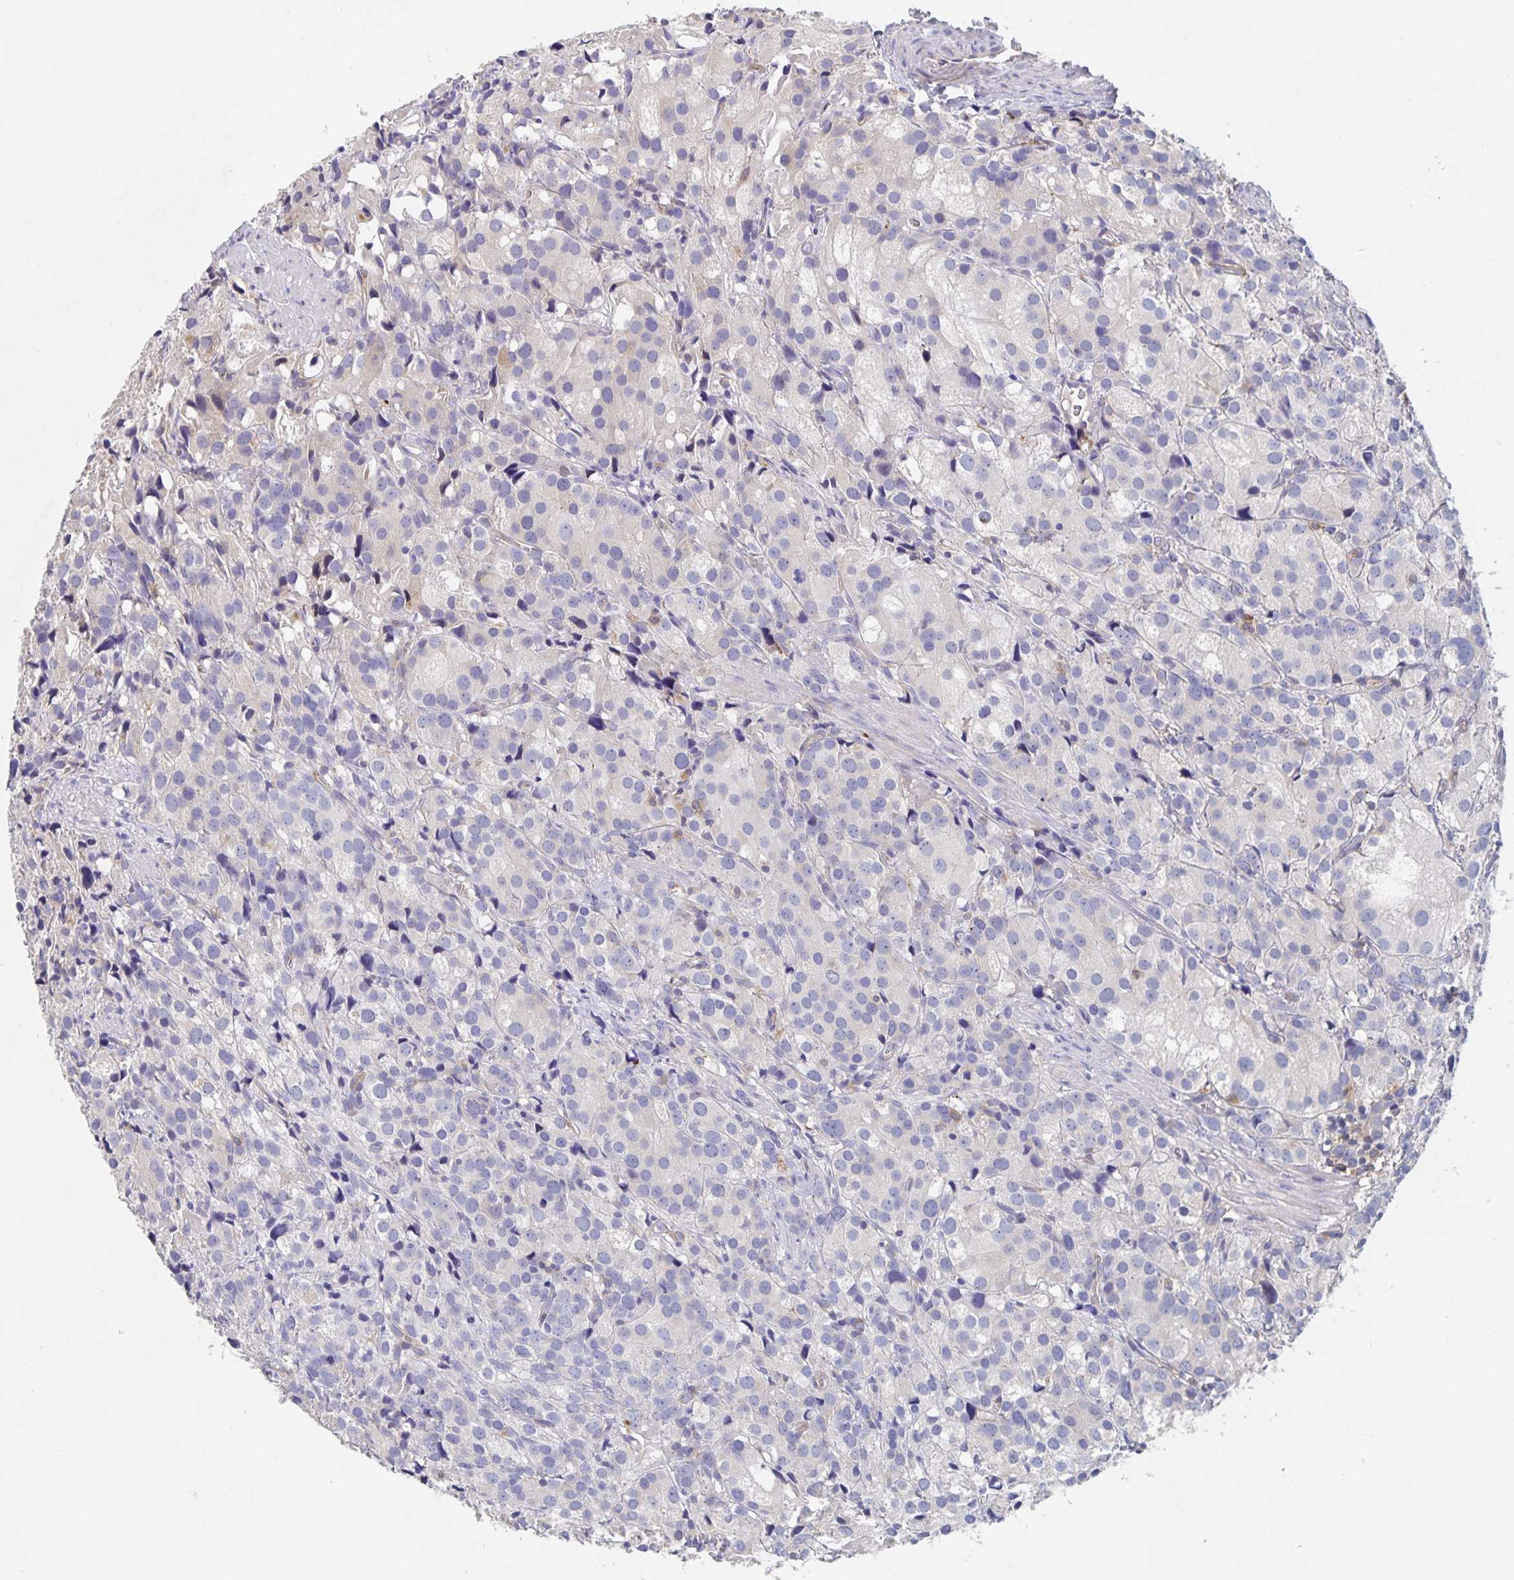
{"staining": {"intensity": "negative", "quantity": "none", "location": "none"}, "tissue": "prostate cancer", "cell_type": "Tumor cells", "image_type": "cancer", "snomed": [{"axis": "morphology", "description": "Adenocarcinoma, High grade"}, {"axis": "topography", "description": "Prostate"}], "caption": "Micrograph shows no protein staining in tumor cells of prostate cancer tissue.", "gene": "CDC42BPG", "patient": {"sex": "male", "age": 86}}